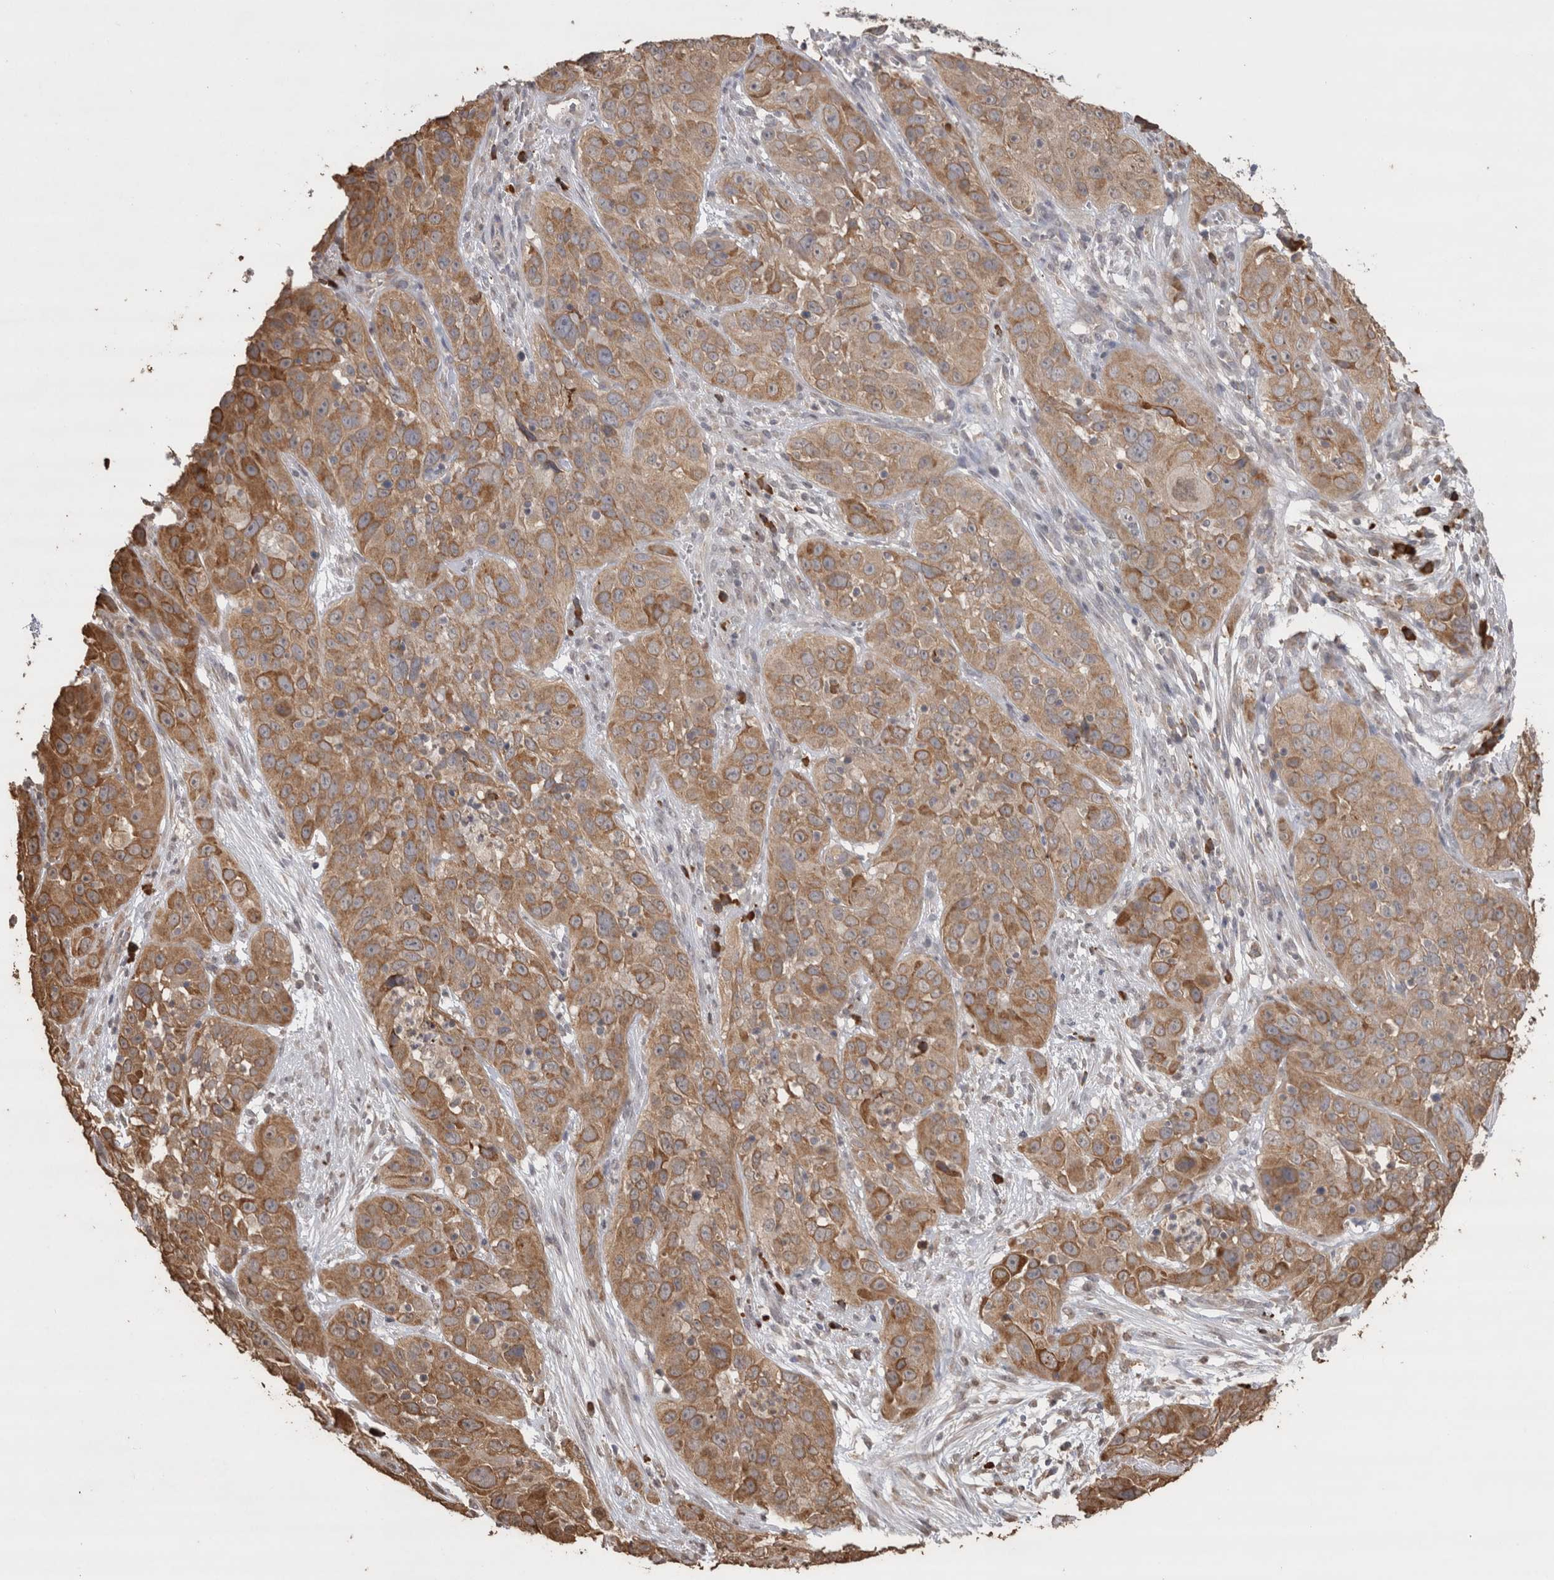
{"staining": {"intensity": "moderate", "quantity": ">75%", "location": "cytoplasmic/membranous"}, "tissue": "cervical cancer", "cell_type": "Tumor cells", "image_type": "cancer", "snomed": [{"axis": "morphology", "description": "Squamous cell carcinoma, NOS"}, {"axis": "topography", "description": "Cervix"}], "caption": "Cervical cancer (squamous cell carcinoma) stained with DAB immunohistochemistry (IHC) displays medium levels of moderate cytoplasmic/membranous positivity in approximately >75% of tumor cells.", "gene": "CRELD2", "patient": {"sex": "female", "age": 32}}